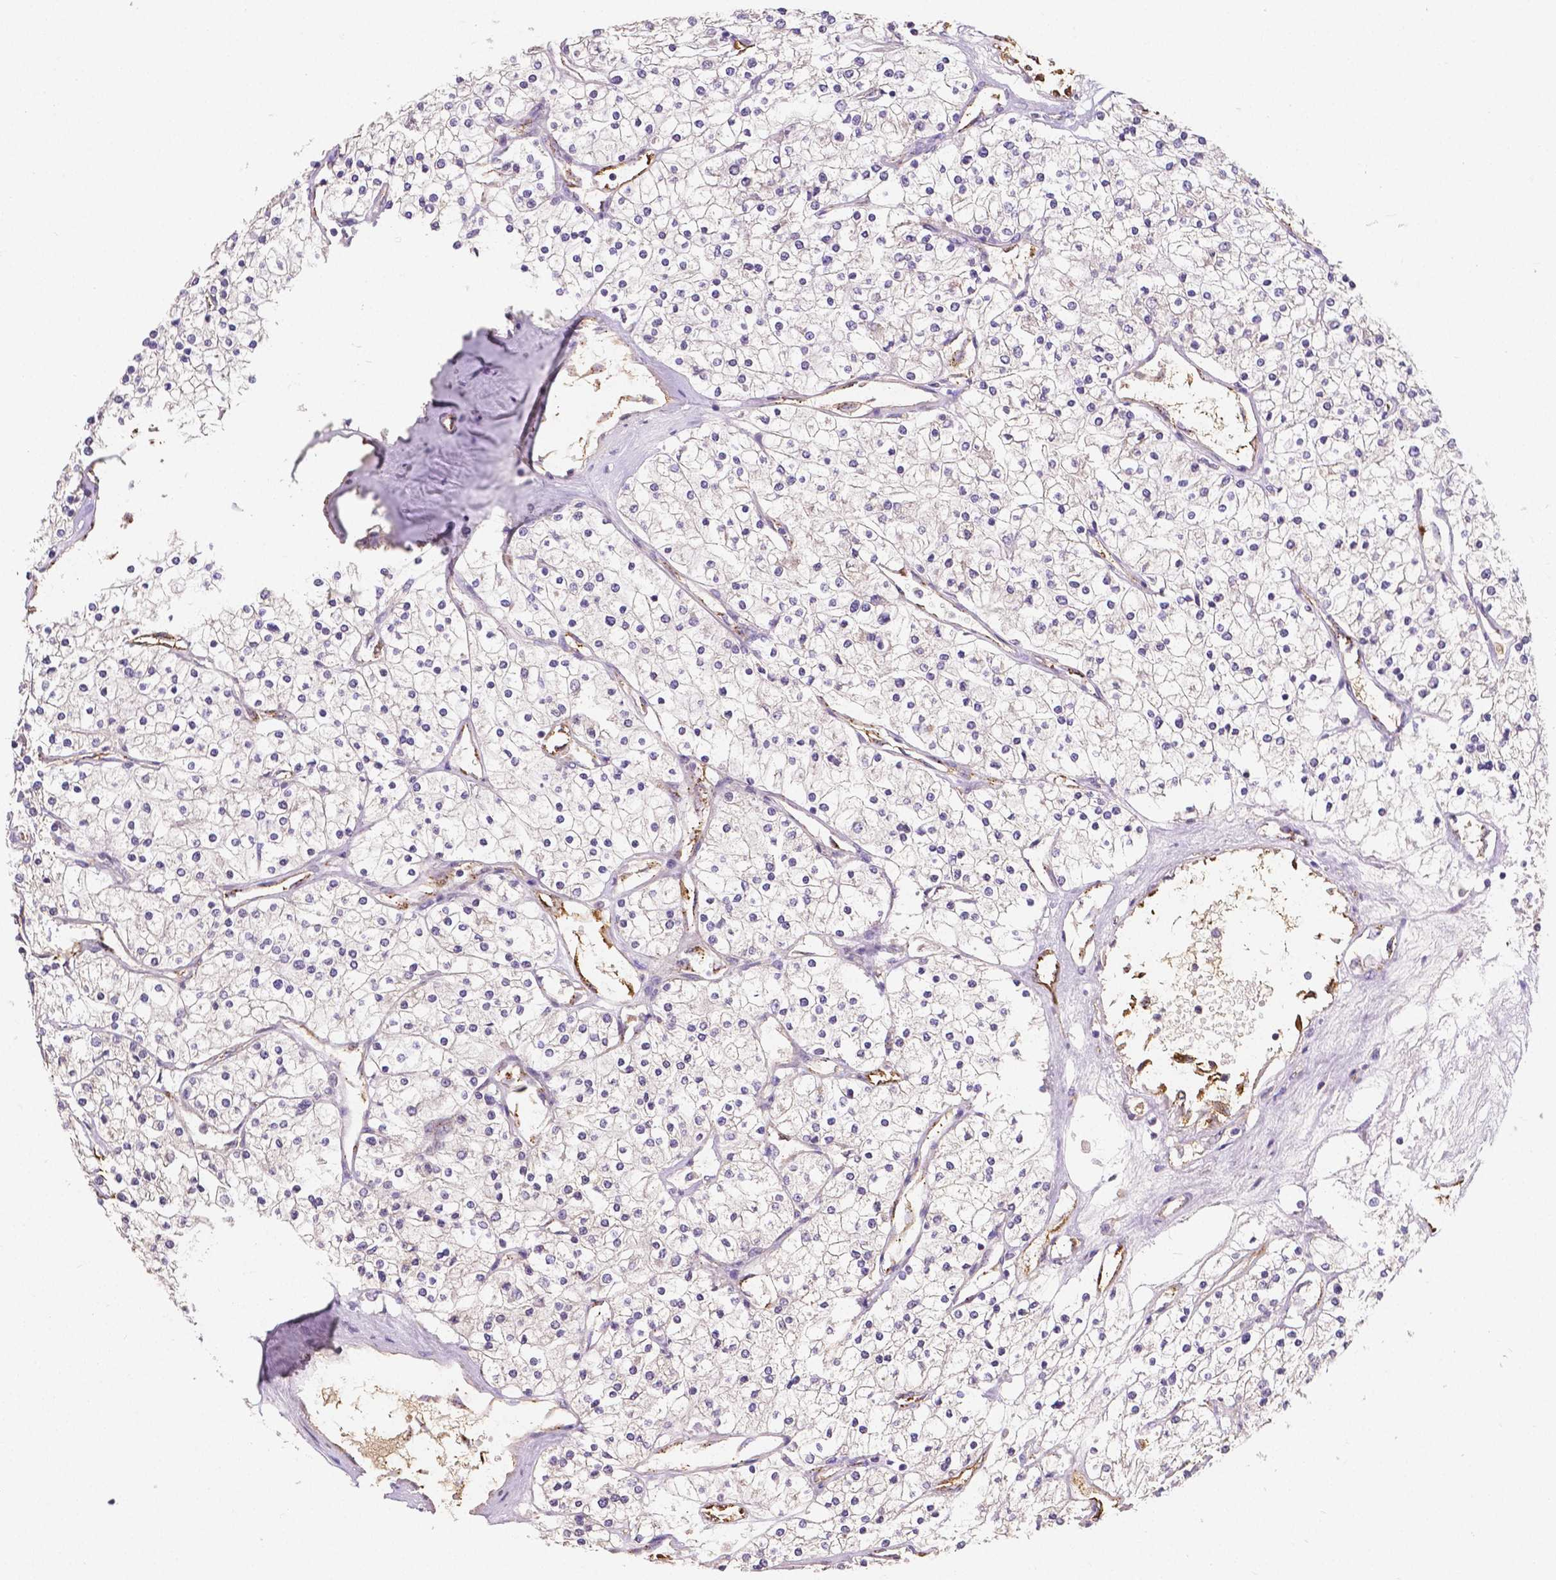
{"staining": {"intensity": "negative", "quantity": "none", "location": "none"}, "tissue": "renal cancer", "cell_type": "Tumor cells", "image_type": "cancer", "snomed": [{"axis": "morphology", "description": "Adenocarcinoma, NOS"}, {"axis": "topography", "description": "Kidney"}], "caption": "There is no significant staining in tumor cells of renal adenocarcinoma.", "gene": "ELAVL2", "patient": {"sex": "male", "age": 80}}